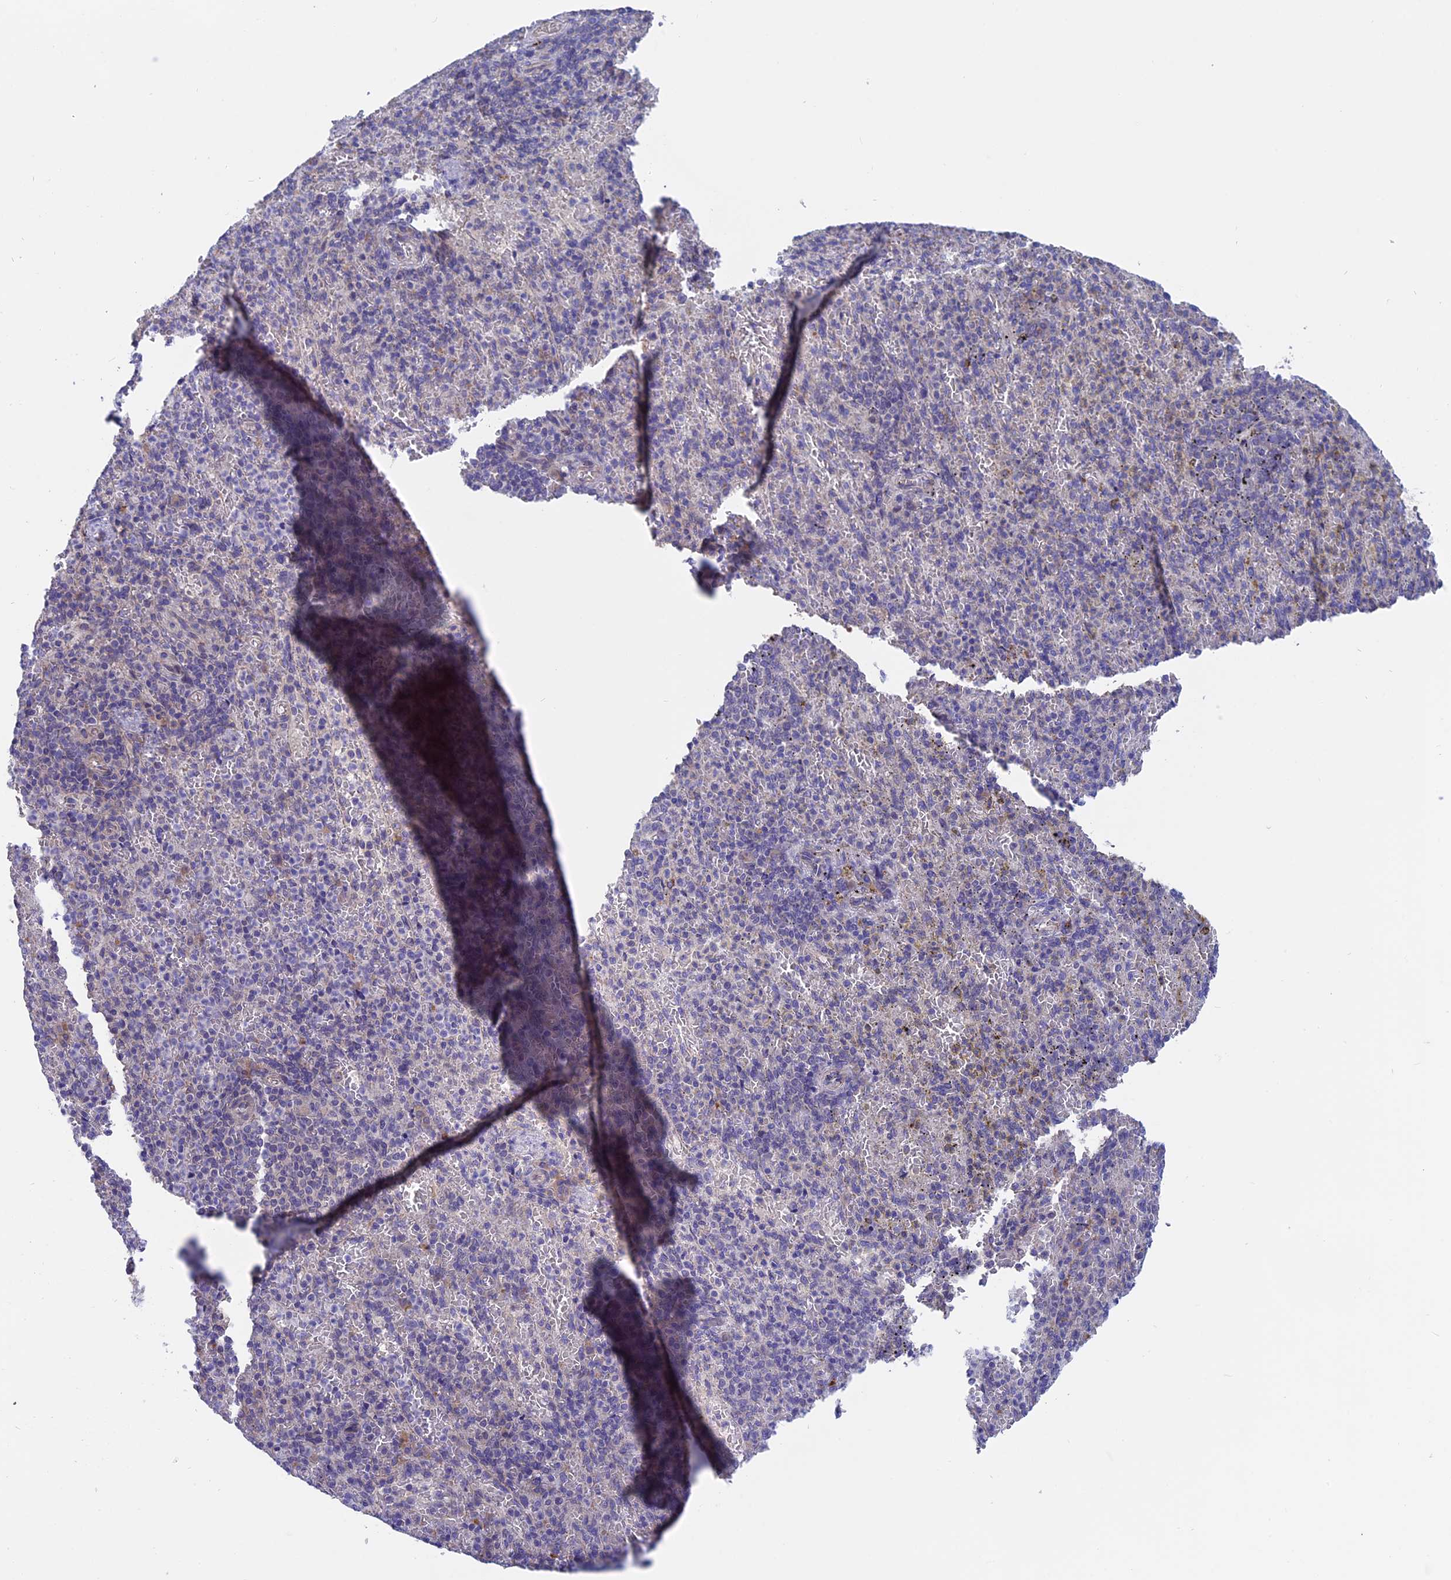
{"staining": {"intensity": "moderate", "quantity": "<25%", "location": "cytoplasmic/membranous"}, "tissue": "spleen", "cell_type": "Cells in red pulp", "image_type": "normal", "snomed": [{"axis": "morphology", "description": "Normal tissue, NOS"}, {"axis": "topography", "description": "Spleen"}], "caption": "Protein staining of normal spleen displays moderate cytoplasmic/membranous expression in about <25% of cells in red pulp. Immunohistochemistry stains the protein in brown and the nuclei are stained blue.", "gene": "TENT4B", "patient": {"sex": "female", "age": 74}}